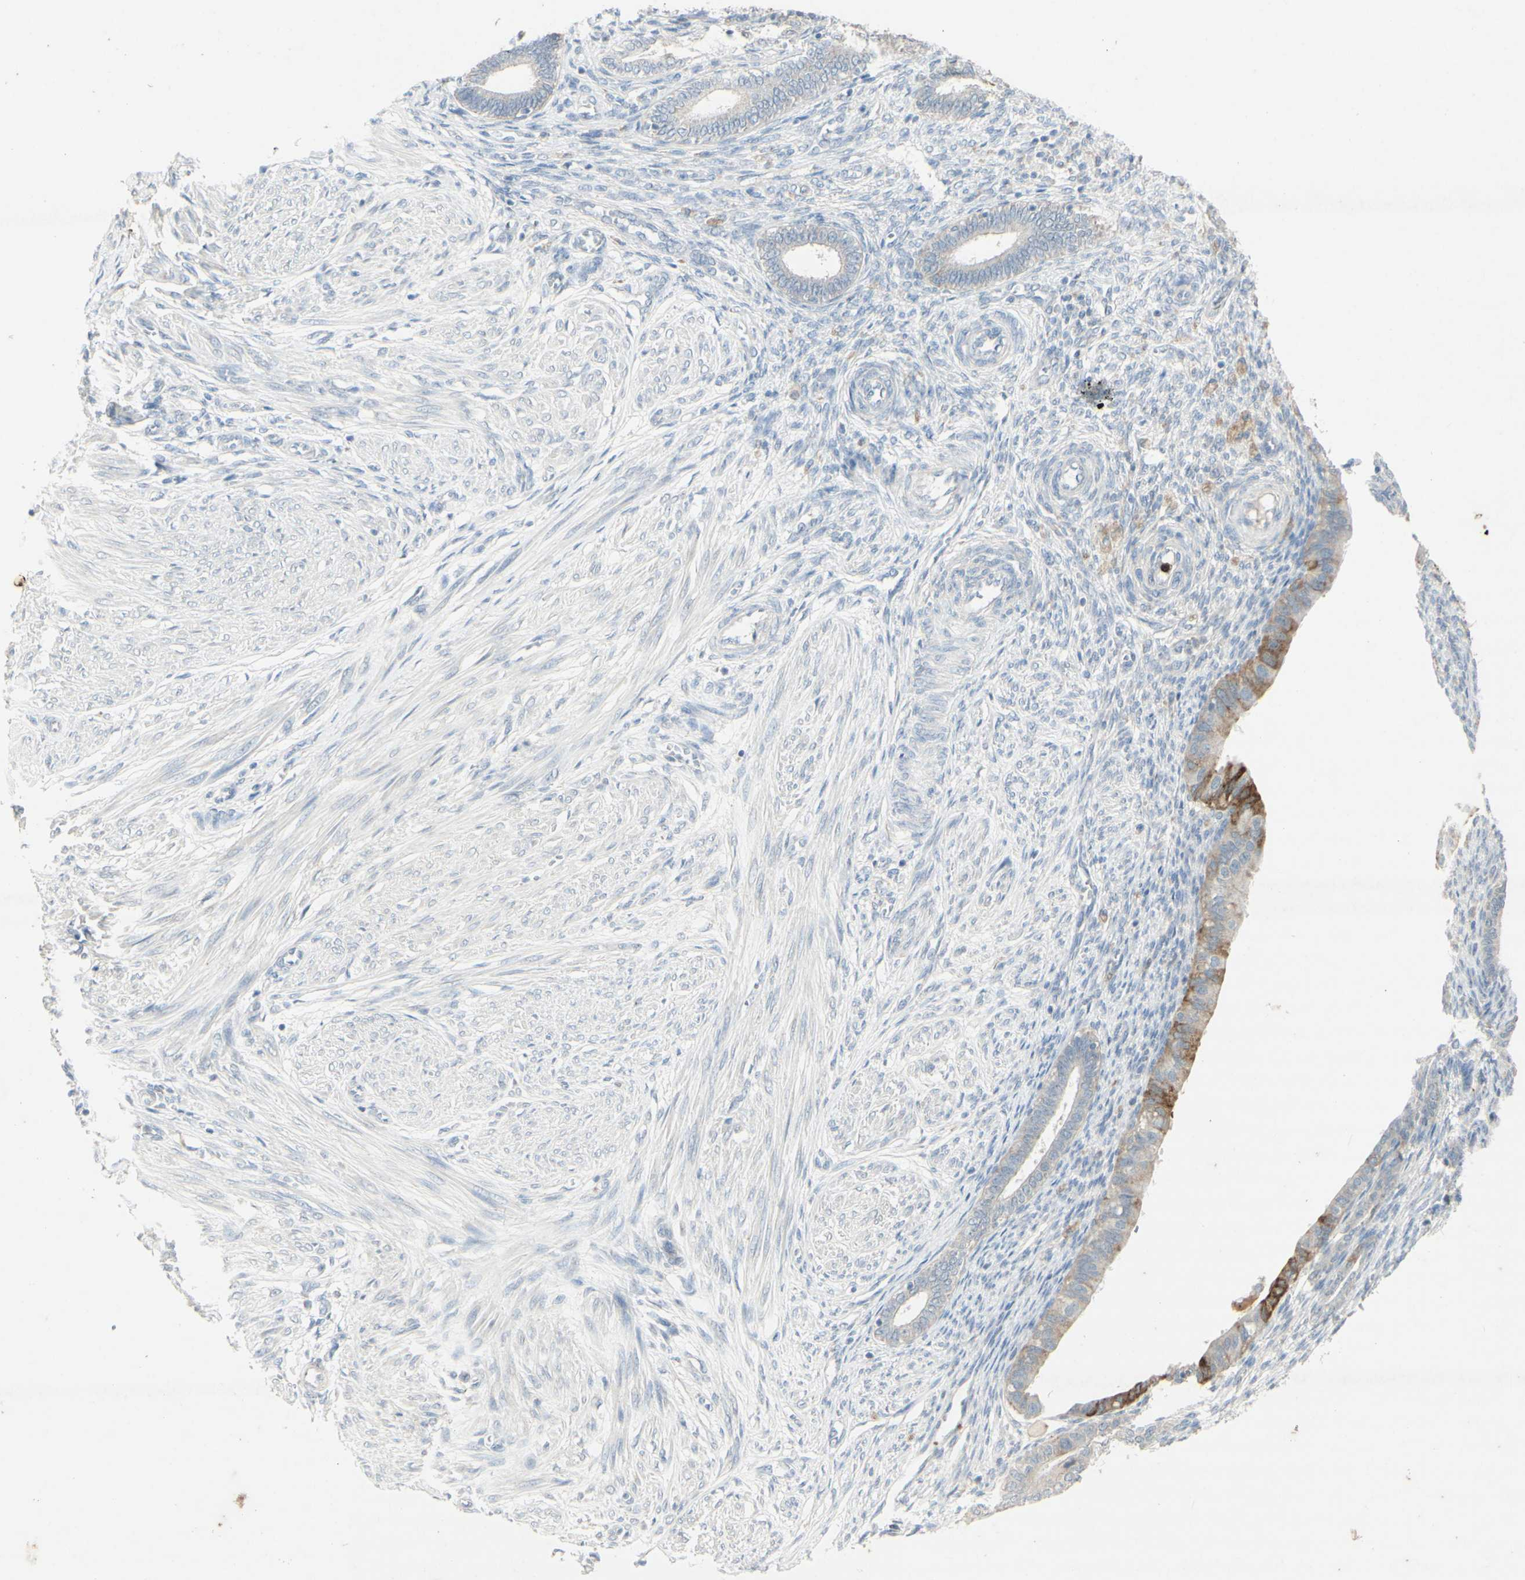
{"staining": {"intensity": "negative", "quantity": "none", "location": "none"}, "tissue": "endometrium", "cell_type": "Cells in endometrial stroma", "image_type": "normal", "snomed": [{"axis": "morphology", "description": "Normal tissue, NOS"}, {"axis": "topography", "description": "Endometrium"}], "caption": "The image displays no staining of cells in endometrial stroma in unremarkable endometrium. (DAB IHC, high magnification).", "gene": "ATP6V1B1", "patient": {"sex": "female", "age": 72}}